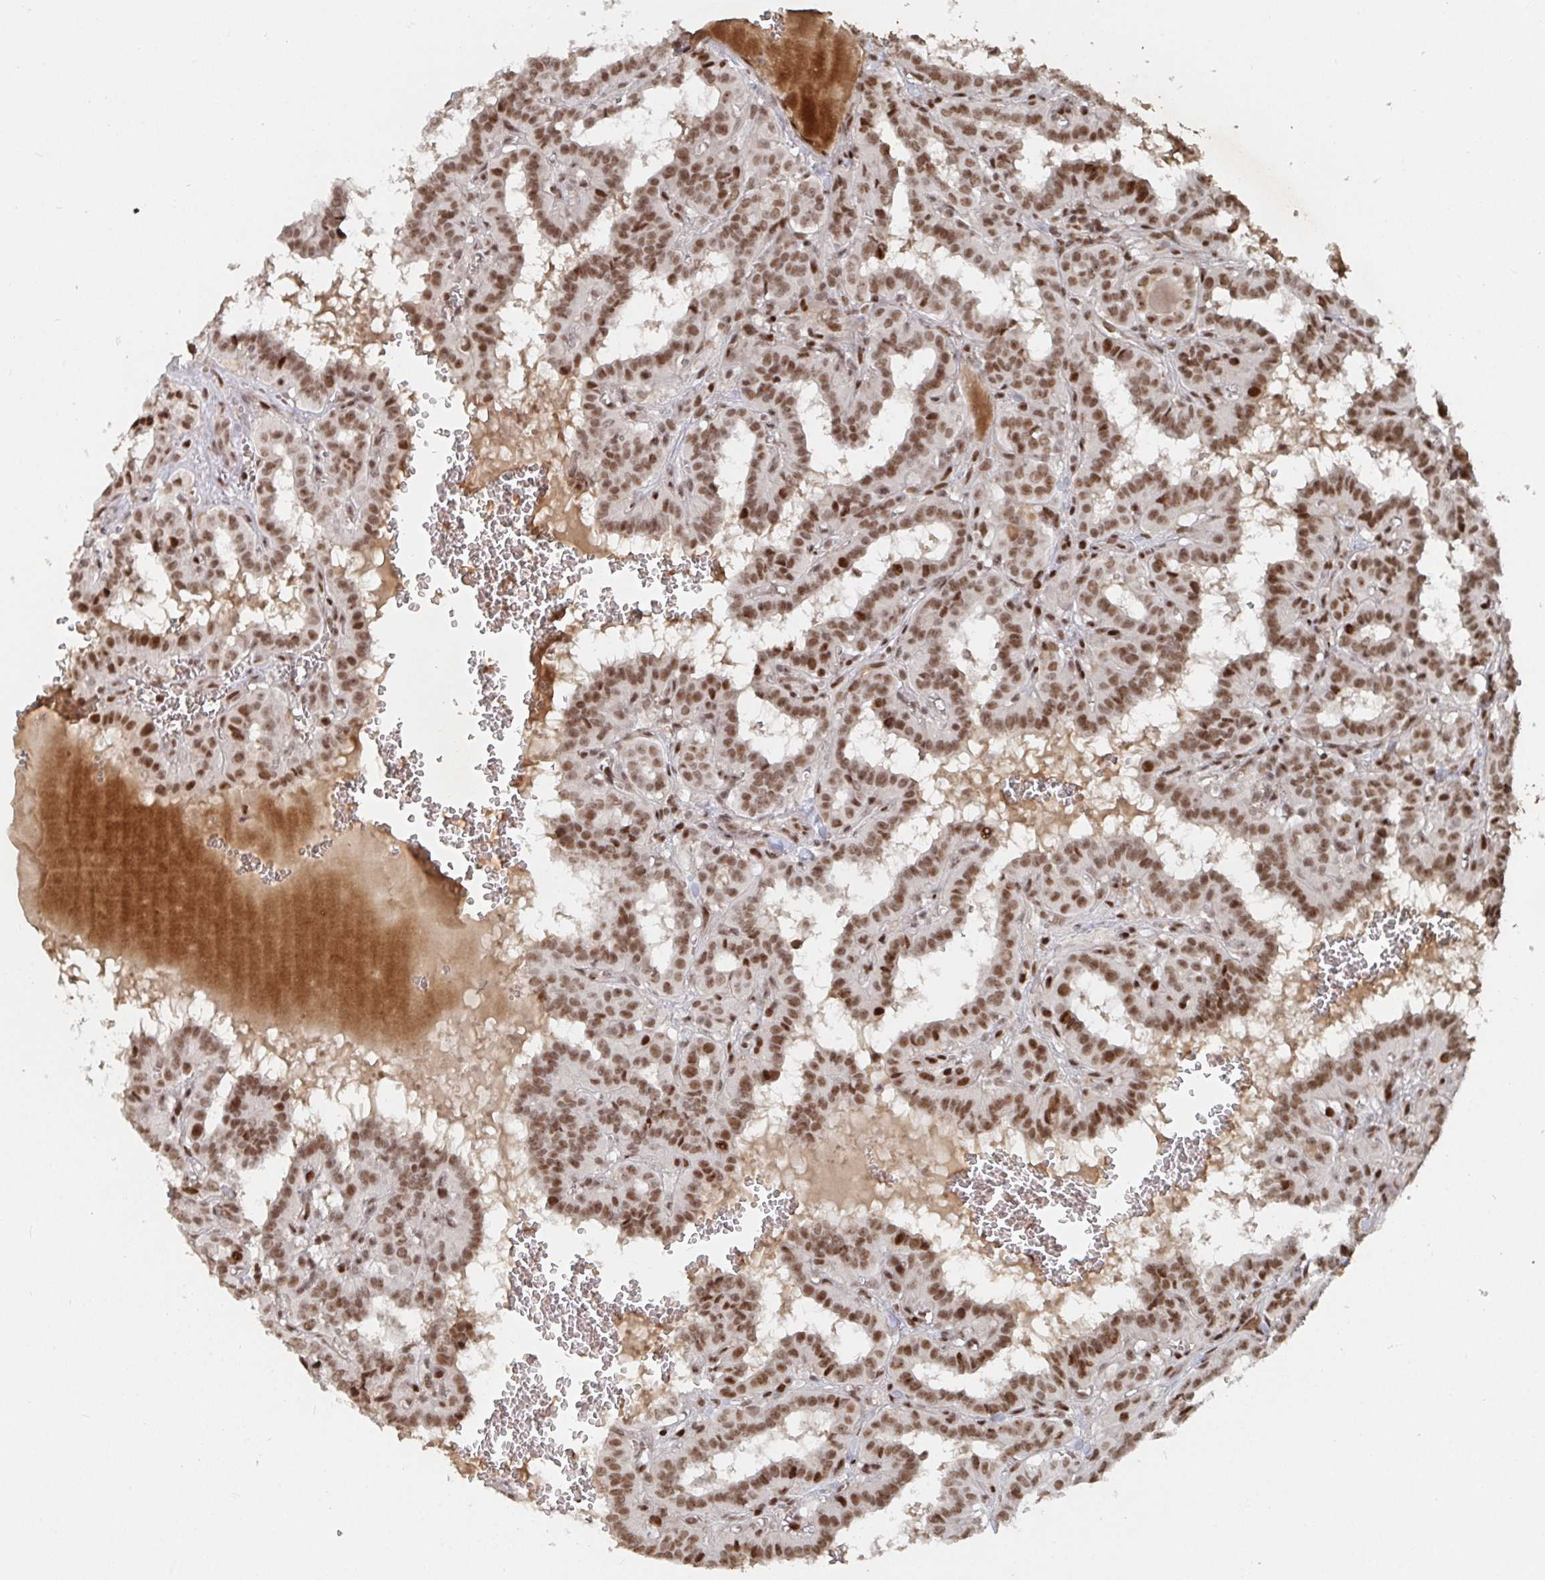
{"staining": {"intensity": "moderate", "quantity": ">75%", "location": "nuclear"}, "tissue": "thyroid cancer", "cell_type": "Tumor cells", "image_type": "cancer", "snomed": [{"axis": "morphology", "description": "Papillary adenocarcinoma, NOS"}, {"axis": "topography", "description": "Thyroid gland"}], "caption": "Immunohistochemistry (DAB (3,3'-diaminobenzidine)) staining of human papillary adenocarcinoma (thyroid) reveals moderate nuclear protein positivity in approximately >75% of tumor cells.", "gene": "ZDHHC12", "patient": {"sex": "female", "age": 21}}